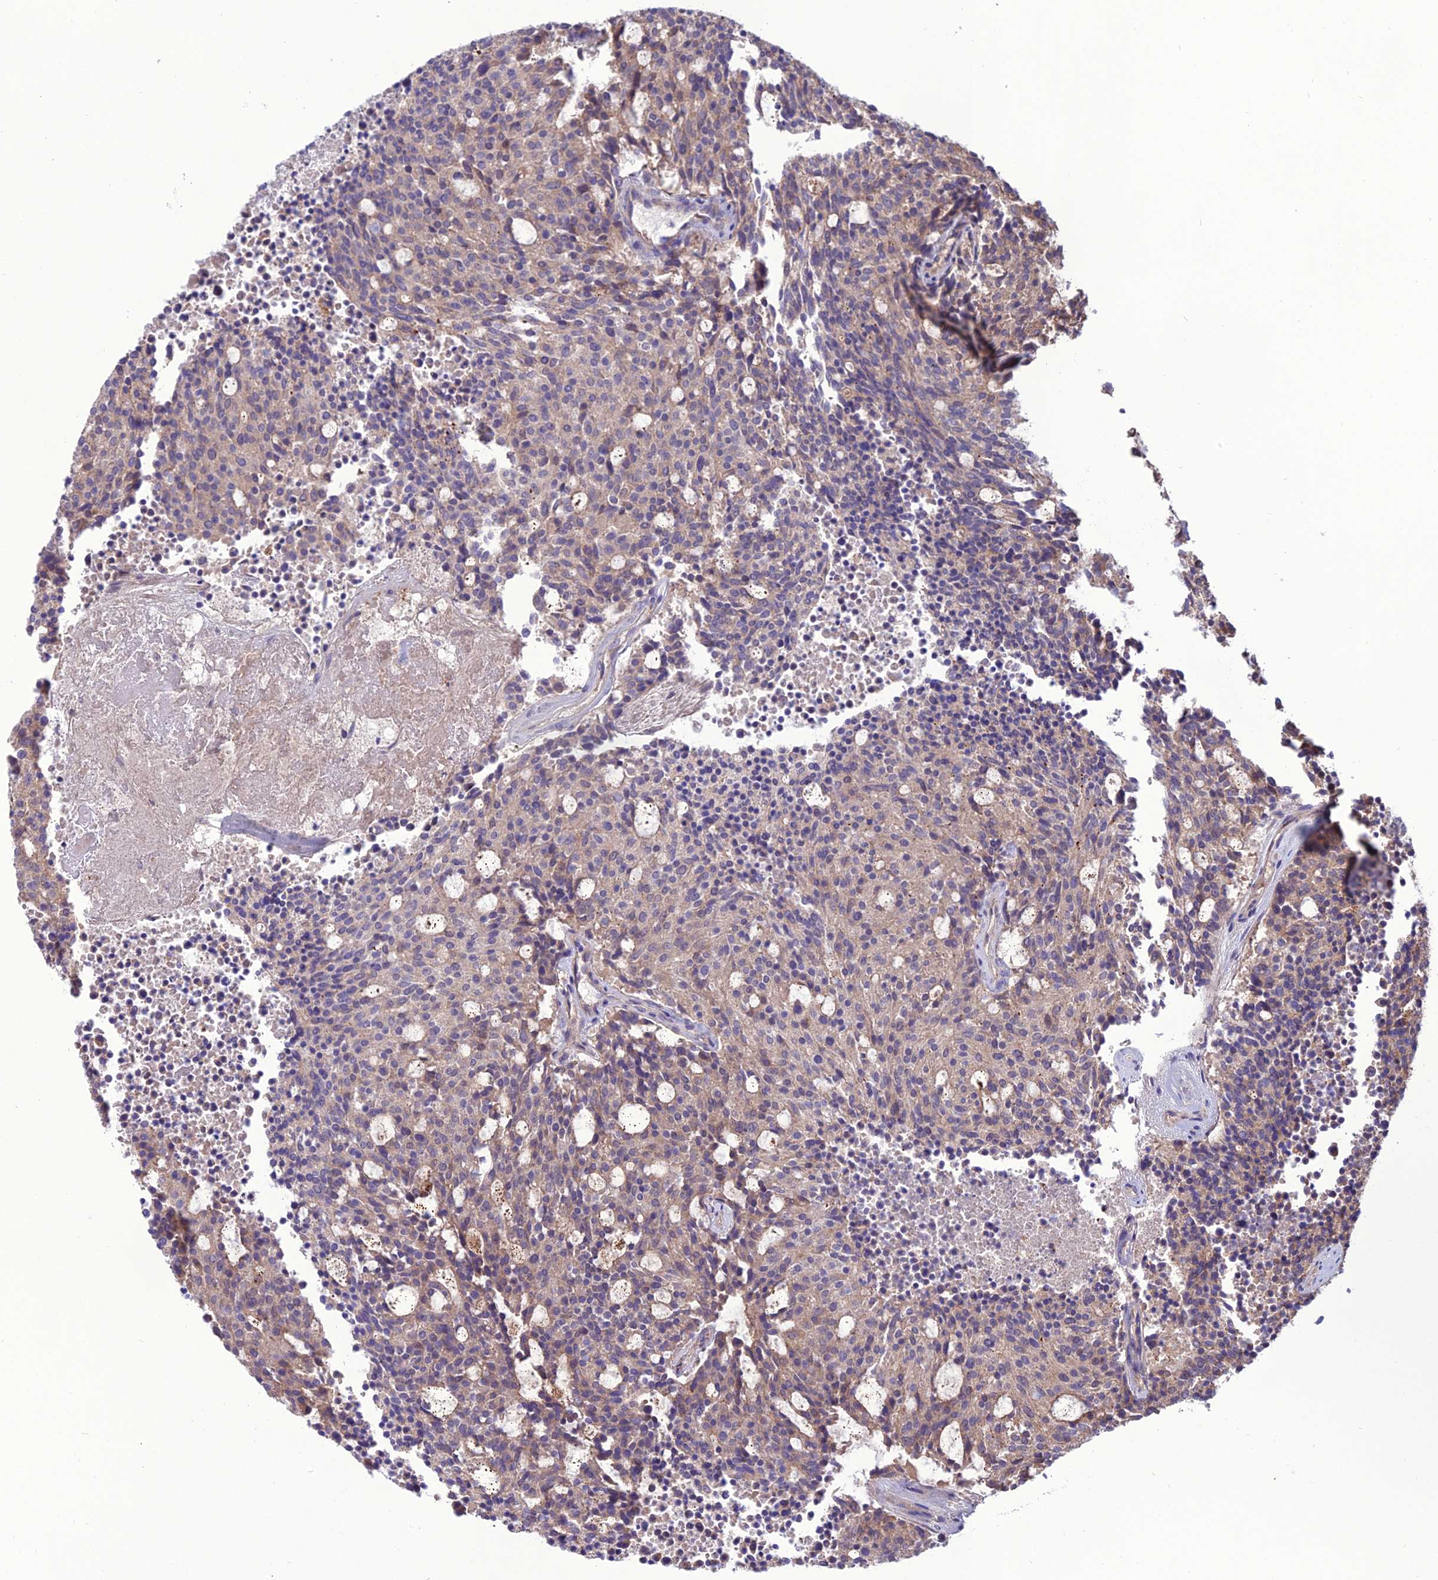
{"staining": {"intensity": "weak", "quantity": "25%-75%", "location": "cytoplasmic/membranous"}, "tissue": "carcinoid", "cell_type": "Tumor cells", "image_type": "cancer", "snomed": [{"axis": "morphology", "description": "Carcinoid, malignant, NOS"}, {"axis": "topography", "description": "Pancreas"}], "caption": "IHC histopathology image of carcinoid stained for a protein (brown), which shows low levels of weak cytoplasmic/membranous positivity in about 25%-75% of tumor cells.", "gene": "PPIL3", "patient": {"sex": "female", "age": 54}}